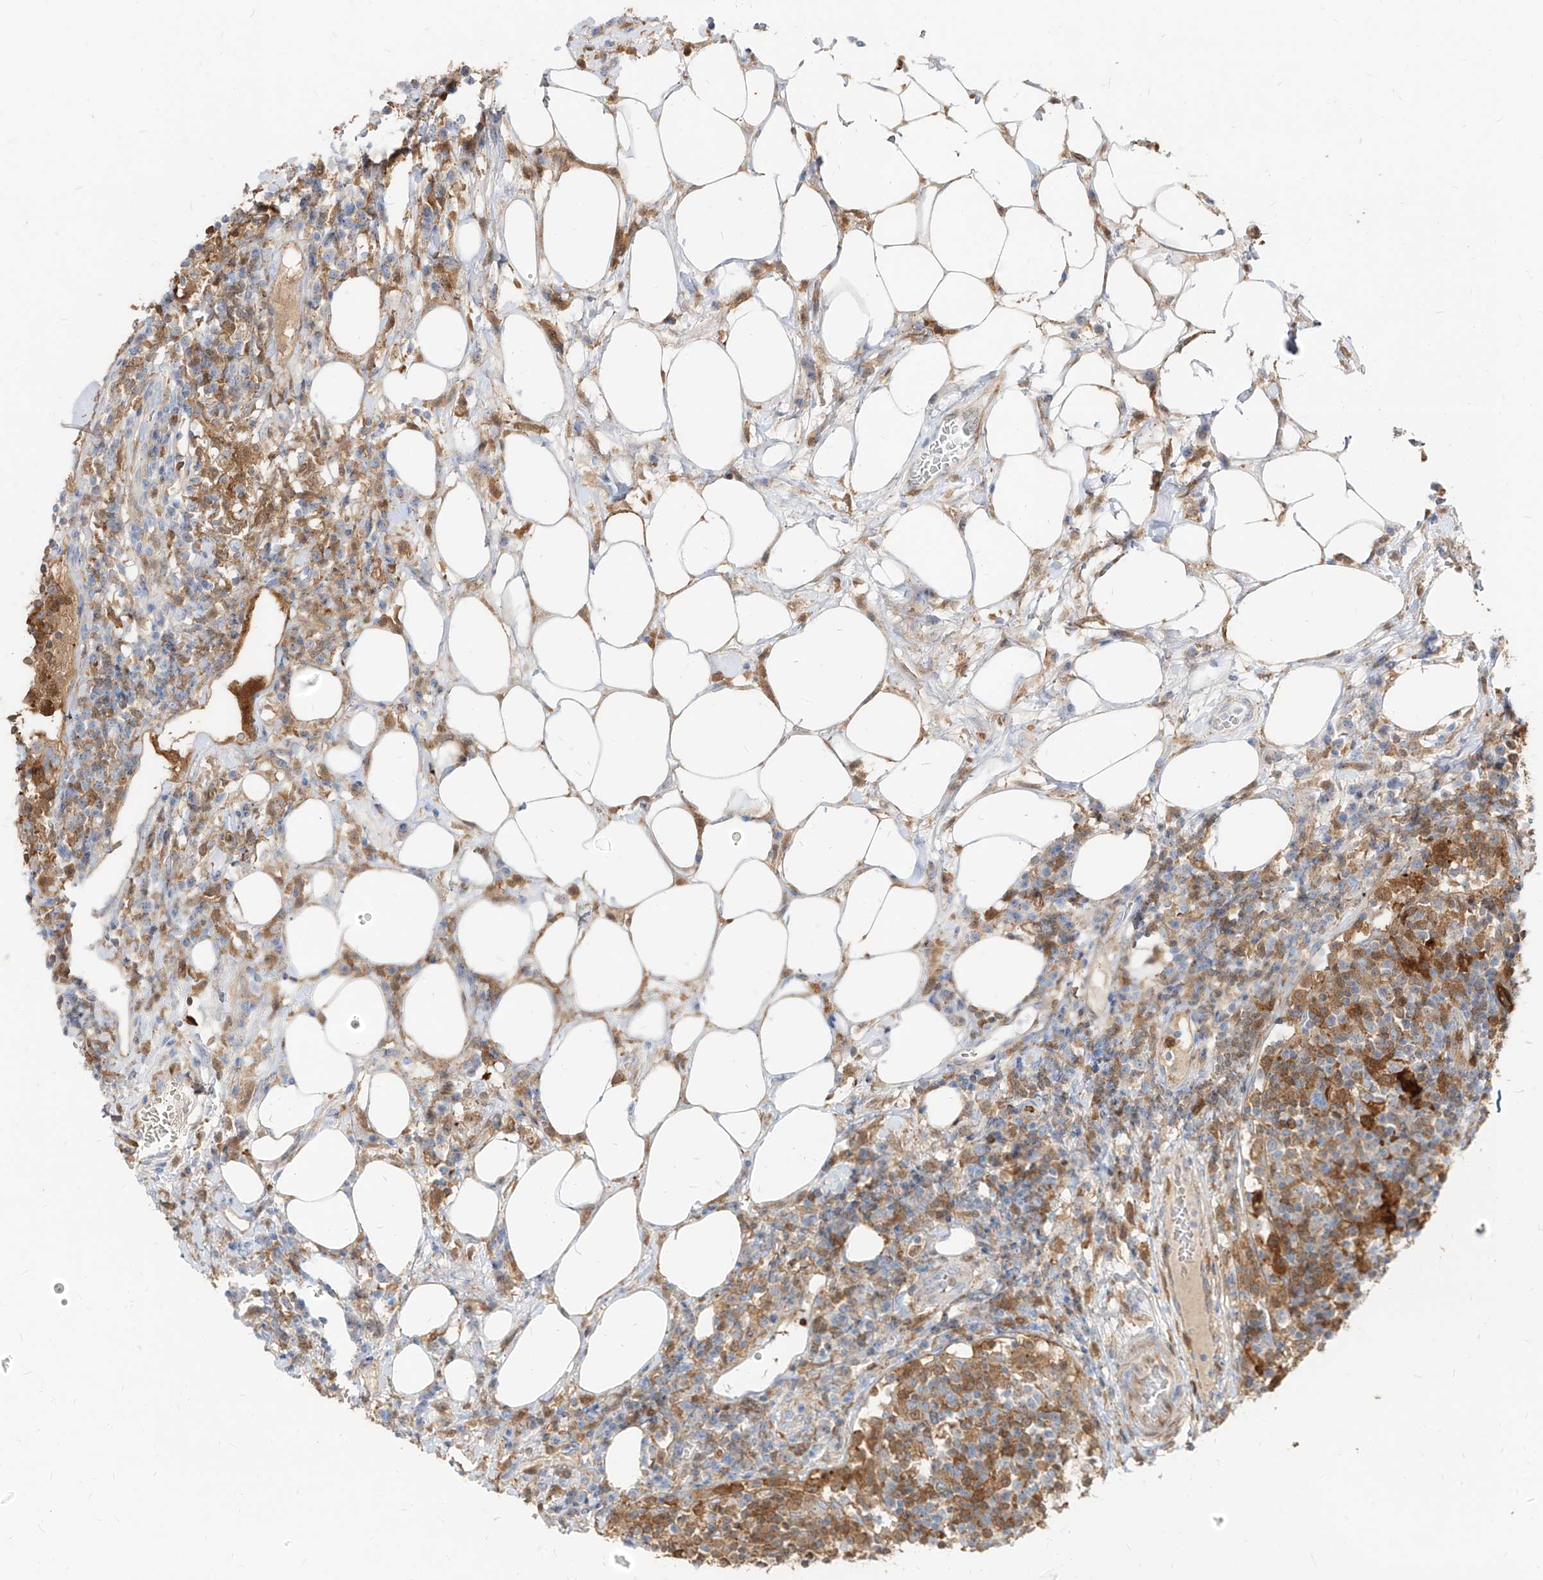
{"staining": {"intensity": "moderate", "quantity": "<25%", "location": "cytoplasmic/membranous"}, "tissue": "lymph node", "cell_type": "Germinal center cells", "image_type": "normal", "snomed": [{"axis": "morphology", "description": "Normal tissue, NOS"}, {"axis": "topography", "description": "Lymph node"}], "caption": "Protein expression analysis of unremarkable human lymph node reveals moderate cytoplasmic/membranous expression in about <25% of germinal center cells.", "gene": "KYNU", "patient": {"sex": "female", "age": 53}}